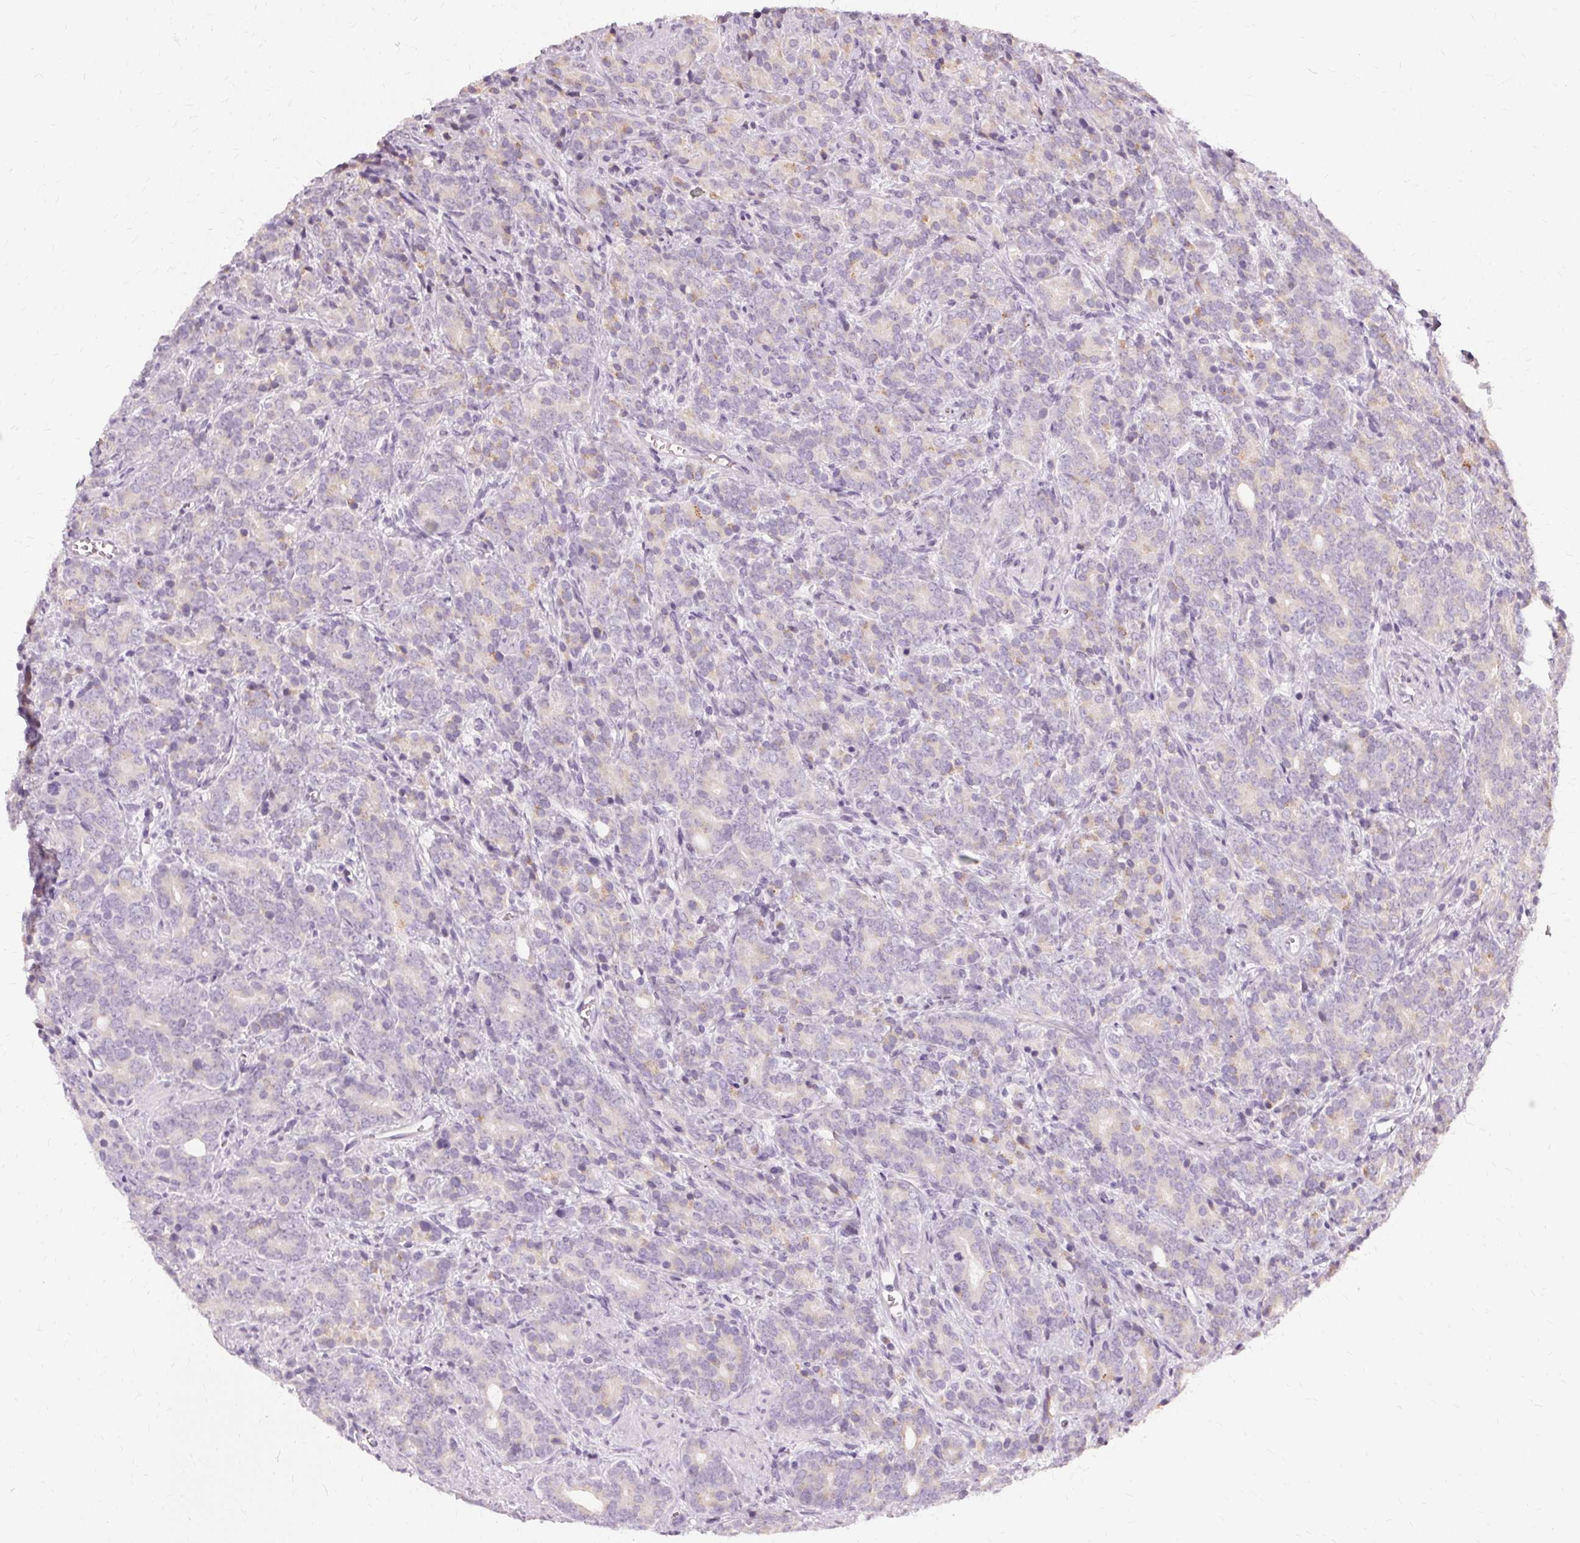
{"staining": {"intensity": "negative", "quantity": "none", "location": "none"}, "tissue": "prostate cancer", "cell_type": "Tumor cells", "image_type": "cancer", "snomed": [{"axis": "morphology", "description": "Adenocarcinoma, High grade"}, {"axis": "topography", "description": "Prostate"}], "caption": "Prostate adenocarcinoma (high-grade) stained for a protein using IHC shows no positivity tumor cells.", "gene": "FCRL3", "patient": {"sex": "male", "age": 84}}